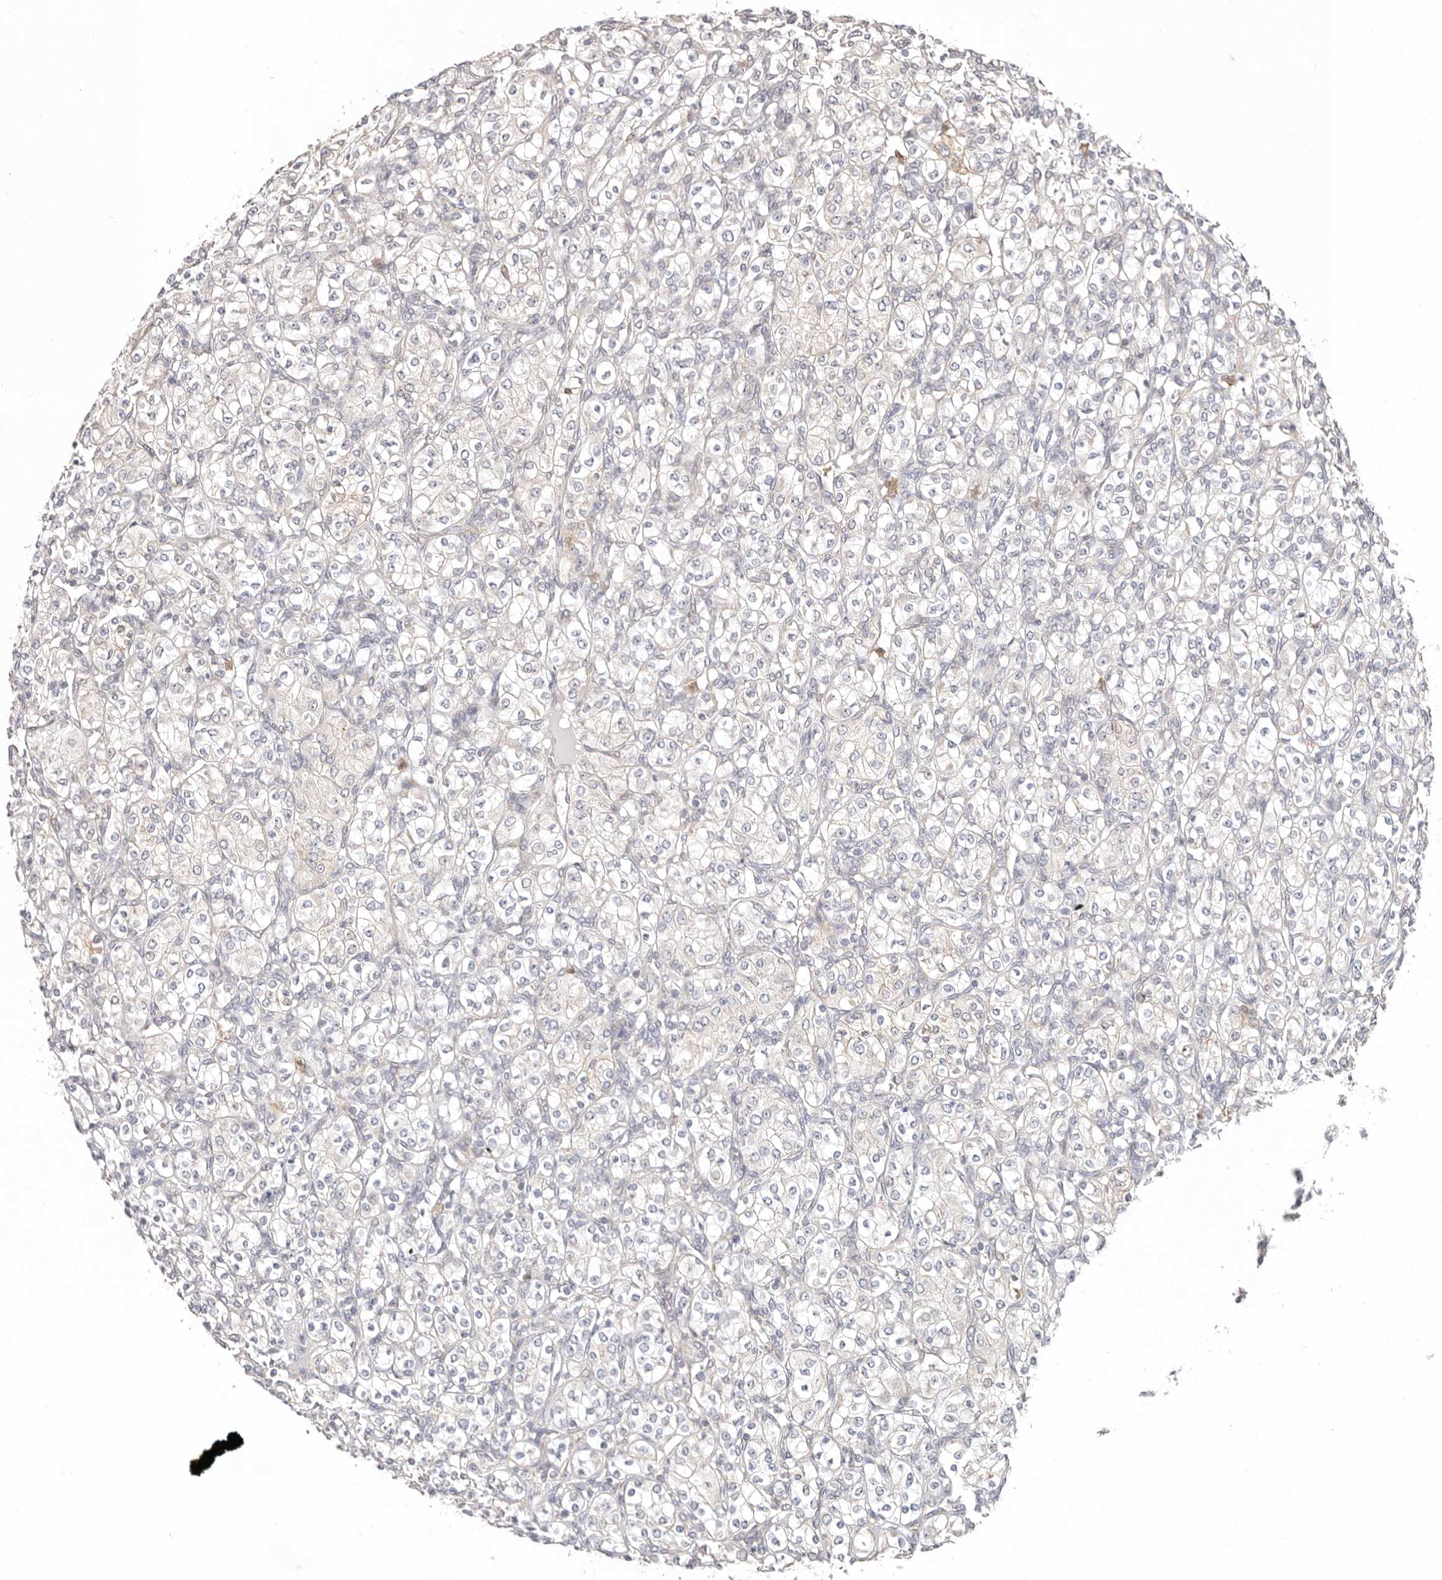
{"staining": {"intensity": "negative", "quantity": "none", "location": "none"}, "tissue": "renal cancer", "cell_type": "Tumor cells", "image_type": "cancer", "snomed": [{"axis": "morphology", "description": "Adenocarcinoma, NOS"}, {"axis": "topography", "description": "Kidney"}], "caption": "Protein analysis of renal cancer displays no significant staining in tumor cells. (DAB immunohistochemistry (IHC) with hematoxylin counter stain).", "gene": "BCL2L15", "patient": {"sex": "male", "age": 77}}